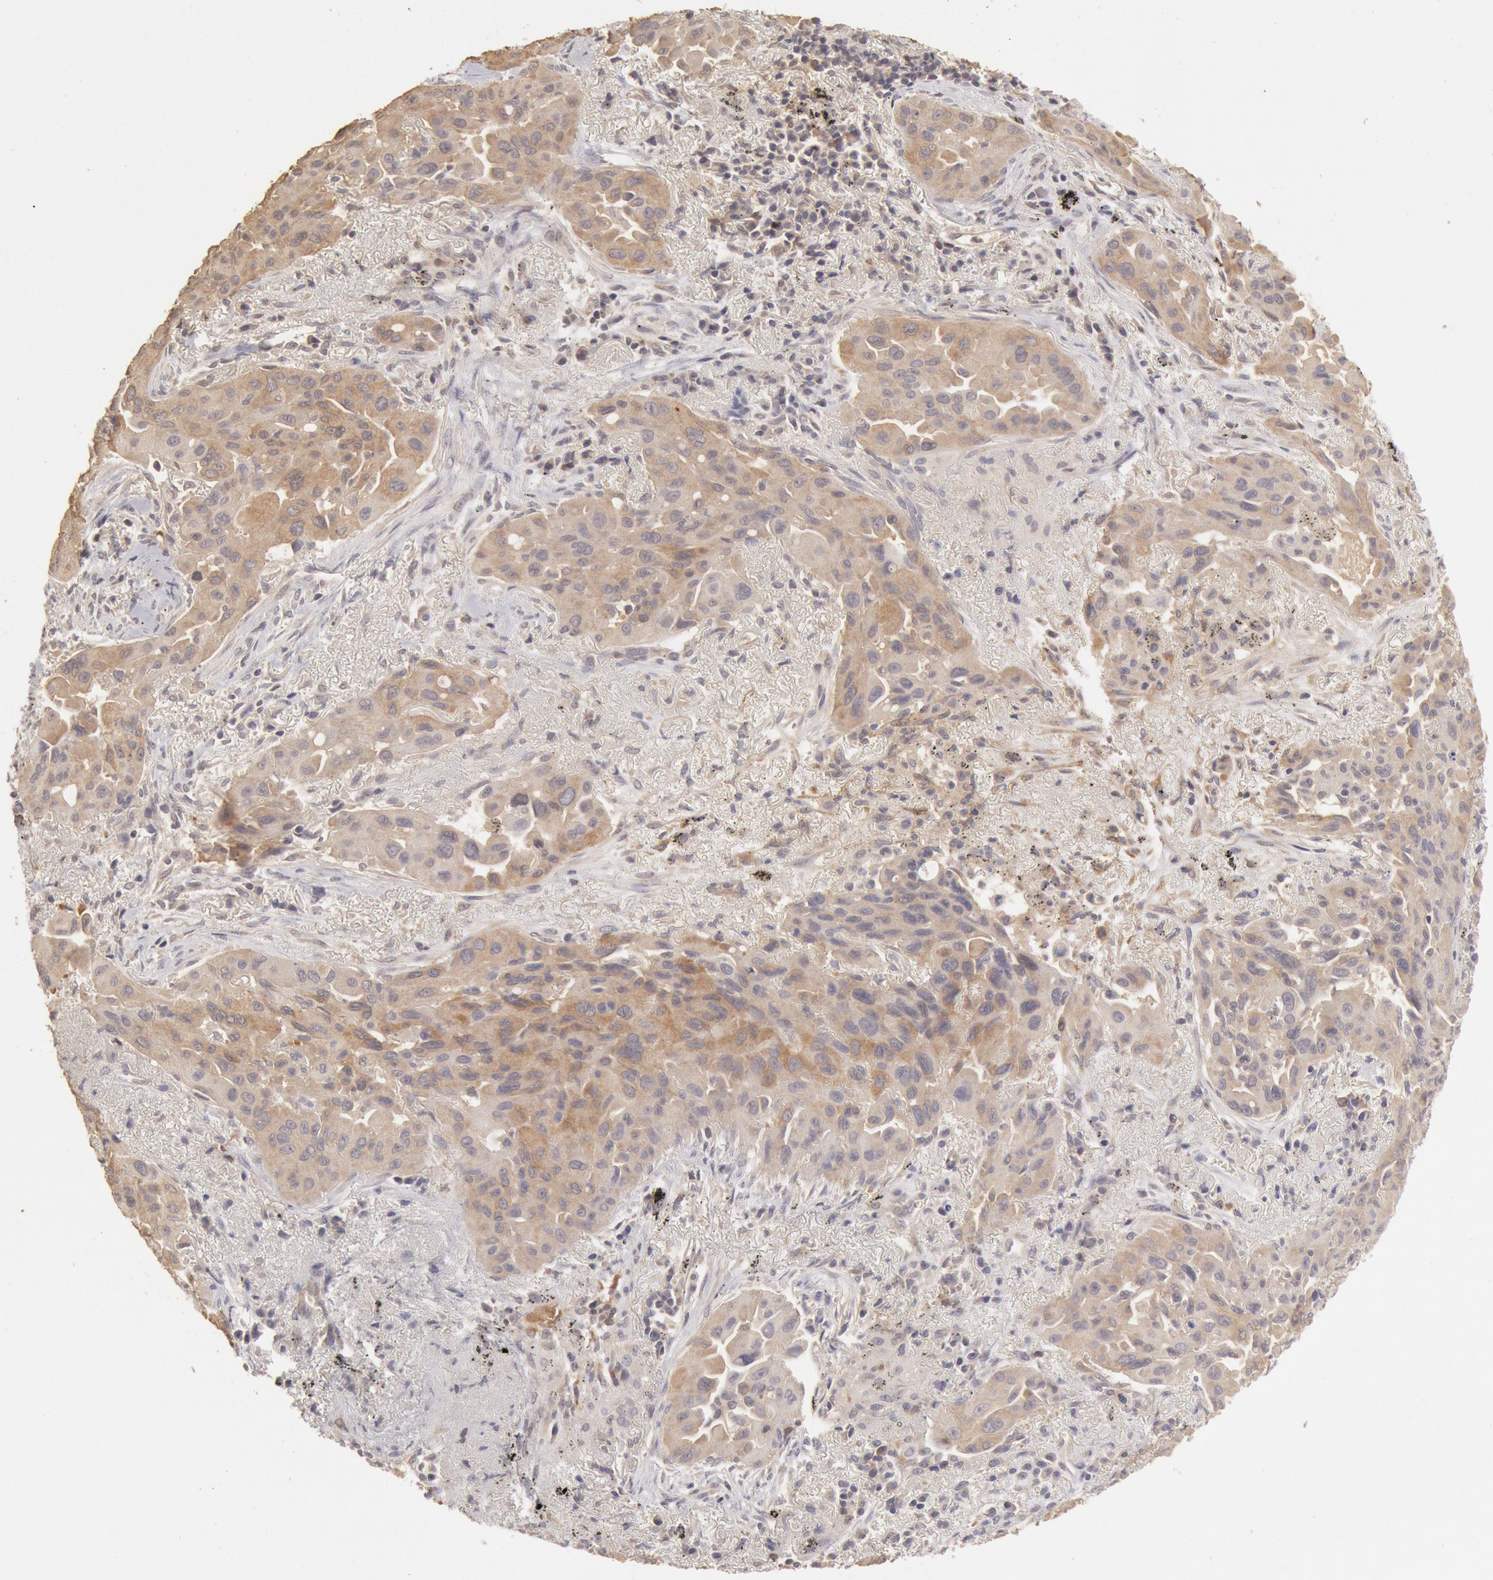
{"staining": {"intensity": "weak", "quantity": ">75%", "location": "cytoplasmic/membranous"}, "tissue": "lung cancer", "cell_type": "Tumor cells", "image_type": "cancer", "snomed": [{"axis": "morphology", "description": "Adenocarcinoma, NOS"}, {"axis": "topography", "description": "Lung"}], "caption": "Lung cancer stained with a protein marker displays weak staining in tumor cells.", "gene": "ZFP36L1", "patient": {"sex": "male", "age": 68}}